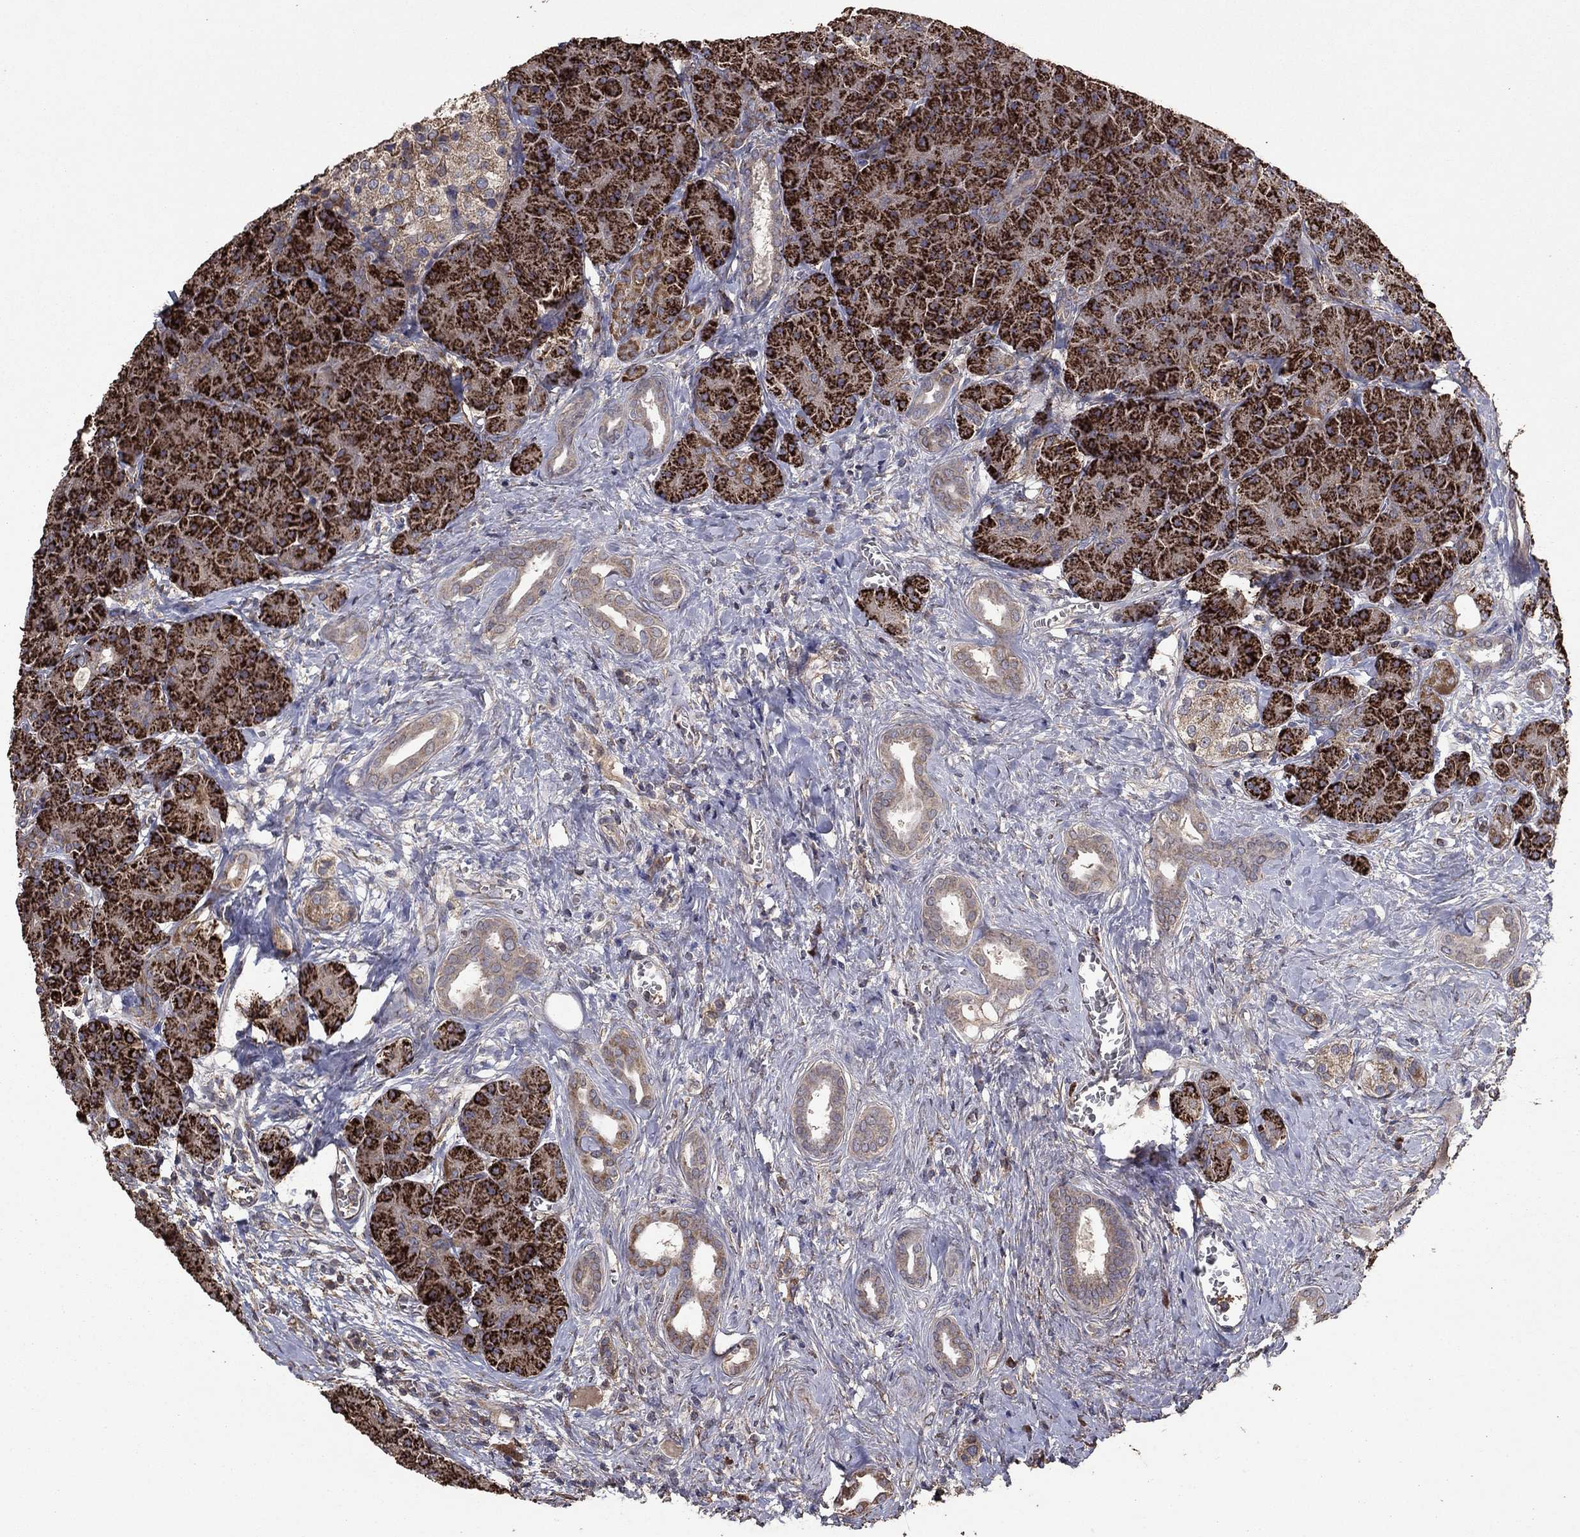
{"staining": {"intensity": "strong", "quantity": ">75%", "location": "cytoplasmic/membranous"}, "tissue": "pancreas", "cell_type": "Exocrine glandular cells", "image_type": "normal", "snomed": [{"axis": "morphology", "description": "Normal tissue, NOS"}, {"axis": "topography", "description": "Pancreas"}], "caption": "Immunohistochemistry (IHC) staining of benign pancreas, which shows high levels of strong cytoplasmic/membranous expression in approximately >75% of exocrine glandular cells indicating strong cytoplasmic/membranous protein positivity. The staining was performed using DAB (3,3'-diaminobenzidine) (brown) for protein detection and nuclei were counterstained in hematoxylin (blue).", "gene": "FLT4", "patient": {"sex": "male", "age": 61}}